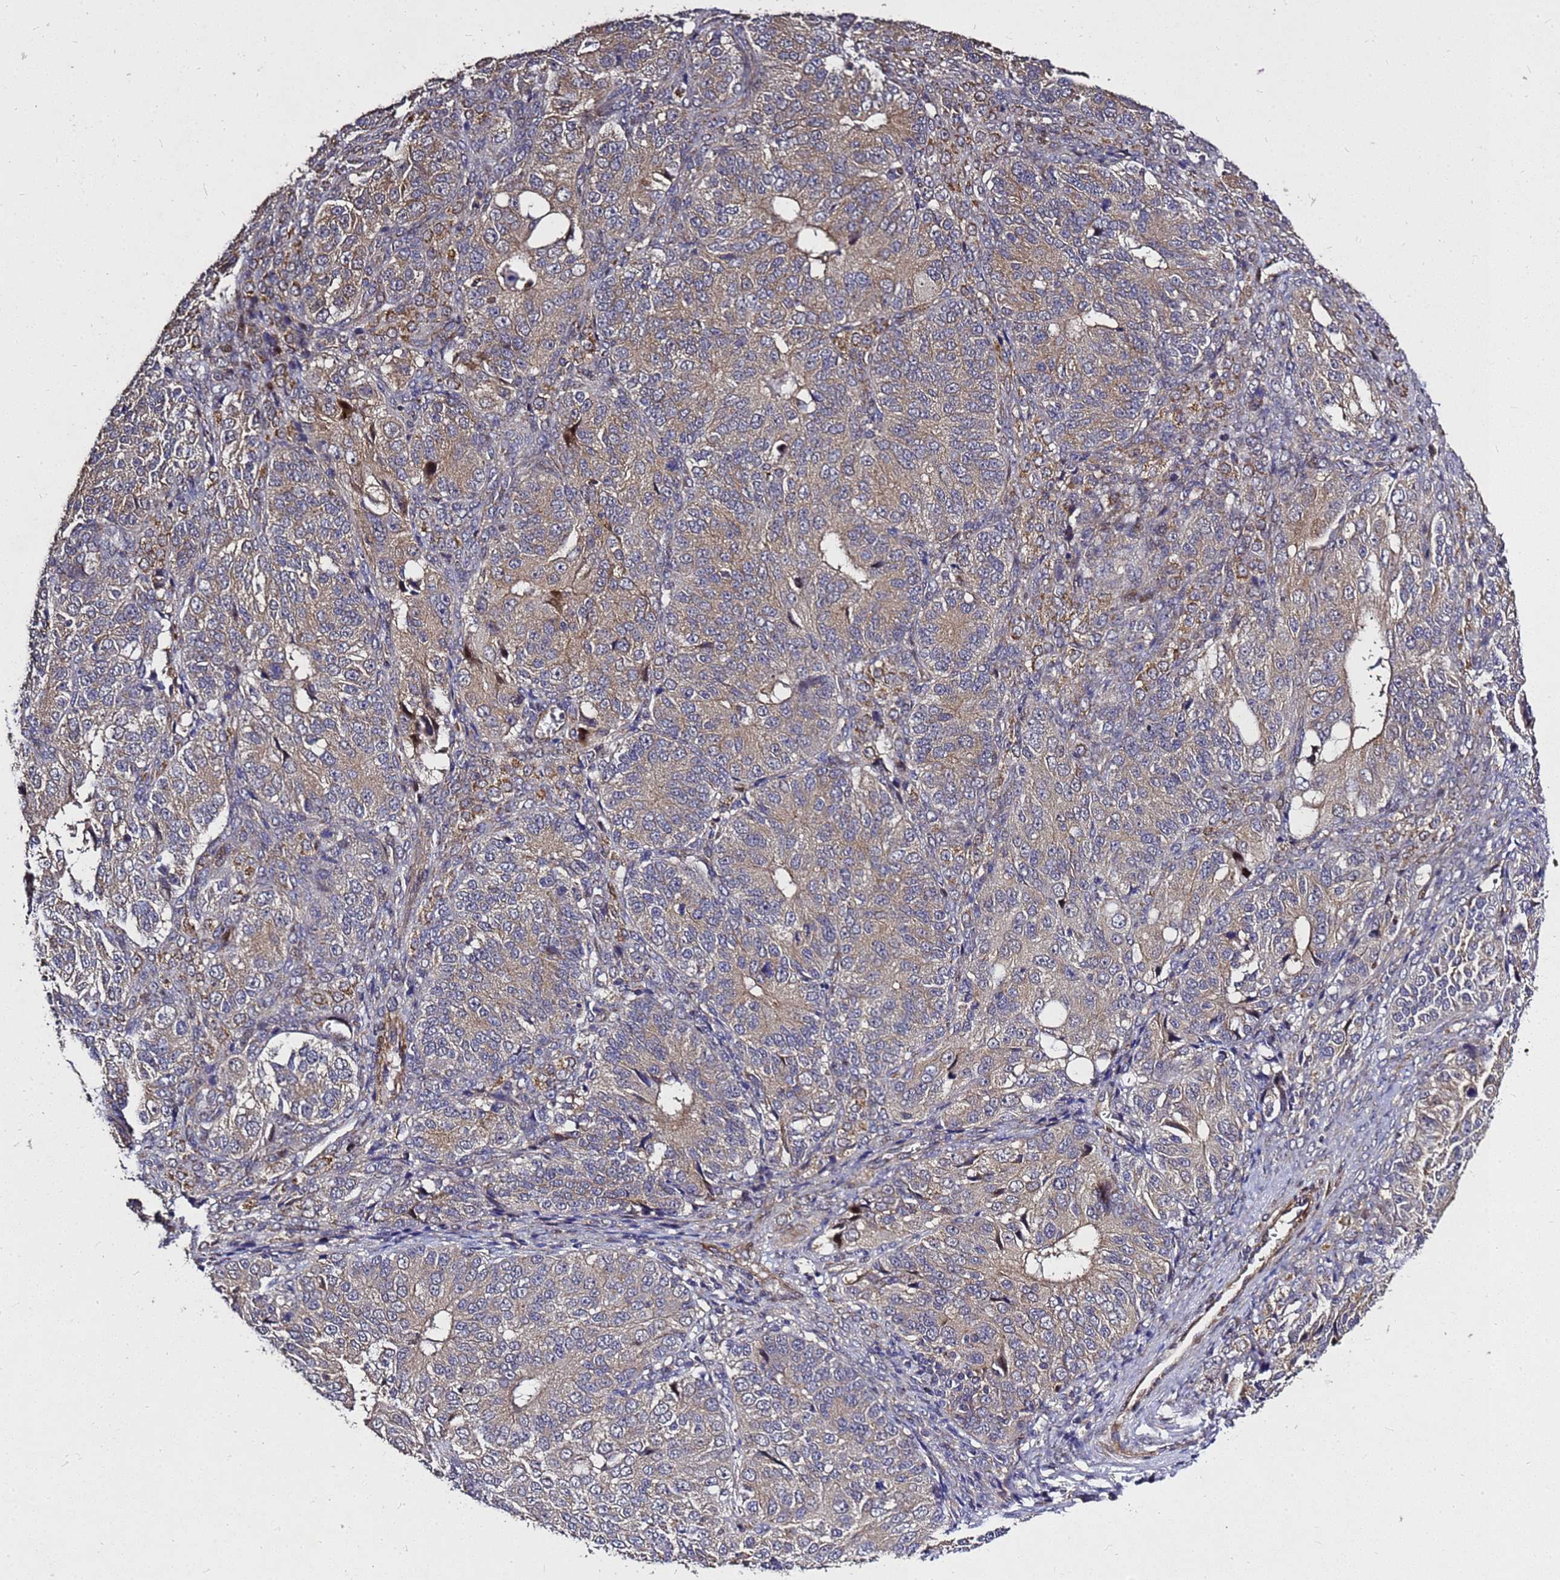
{"staining": {"intensity": "negative", "quantity": "none", "location": "none"}, "tissue": "ovarian cancer", "cell_type": "Tumor cells", "image_type": "cancer", "snomed": [{"axis": "morphology", "description": "Carcinoma, endometroid"}, {"axis": "topography", "description": "Ovary"}], "caption": "Ovarian endometroid carcinoma was stained to show a protein in brown. There is no significant expression in tumor cells. The staining is performed using DAB brown chromogen with nuclei counter-stained in using hematoxylin.", "gene": "RSPRY1", "patient": {"sex": "female", "age": 51}}